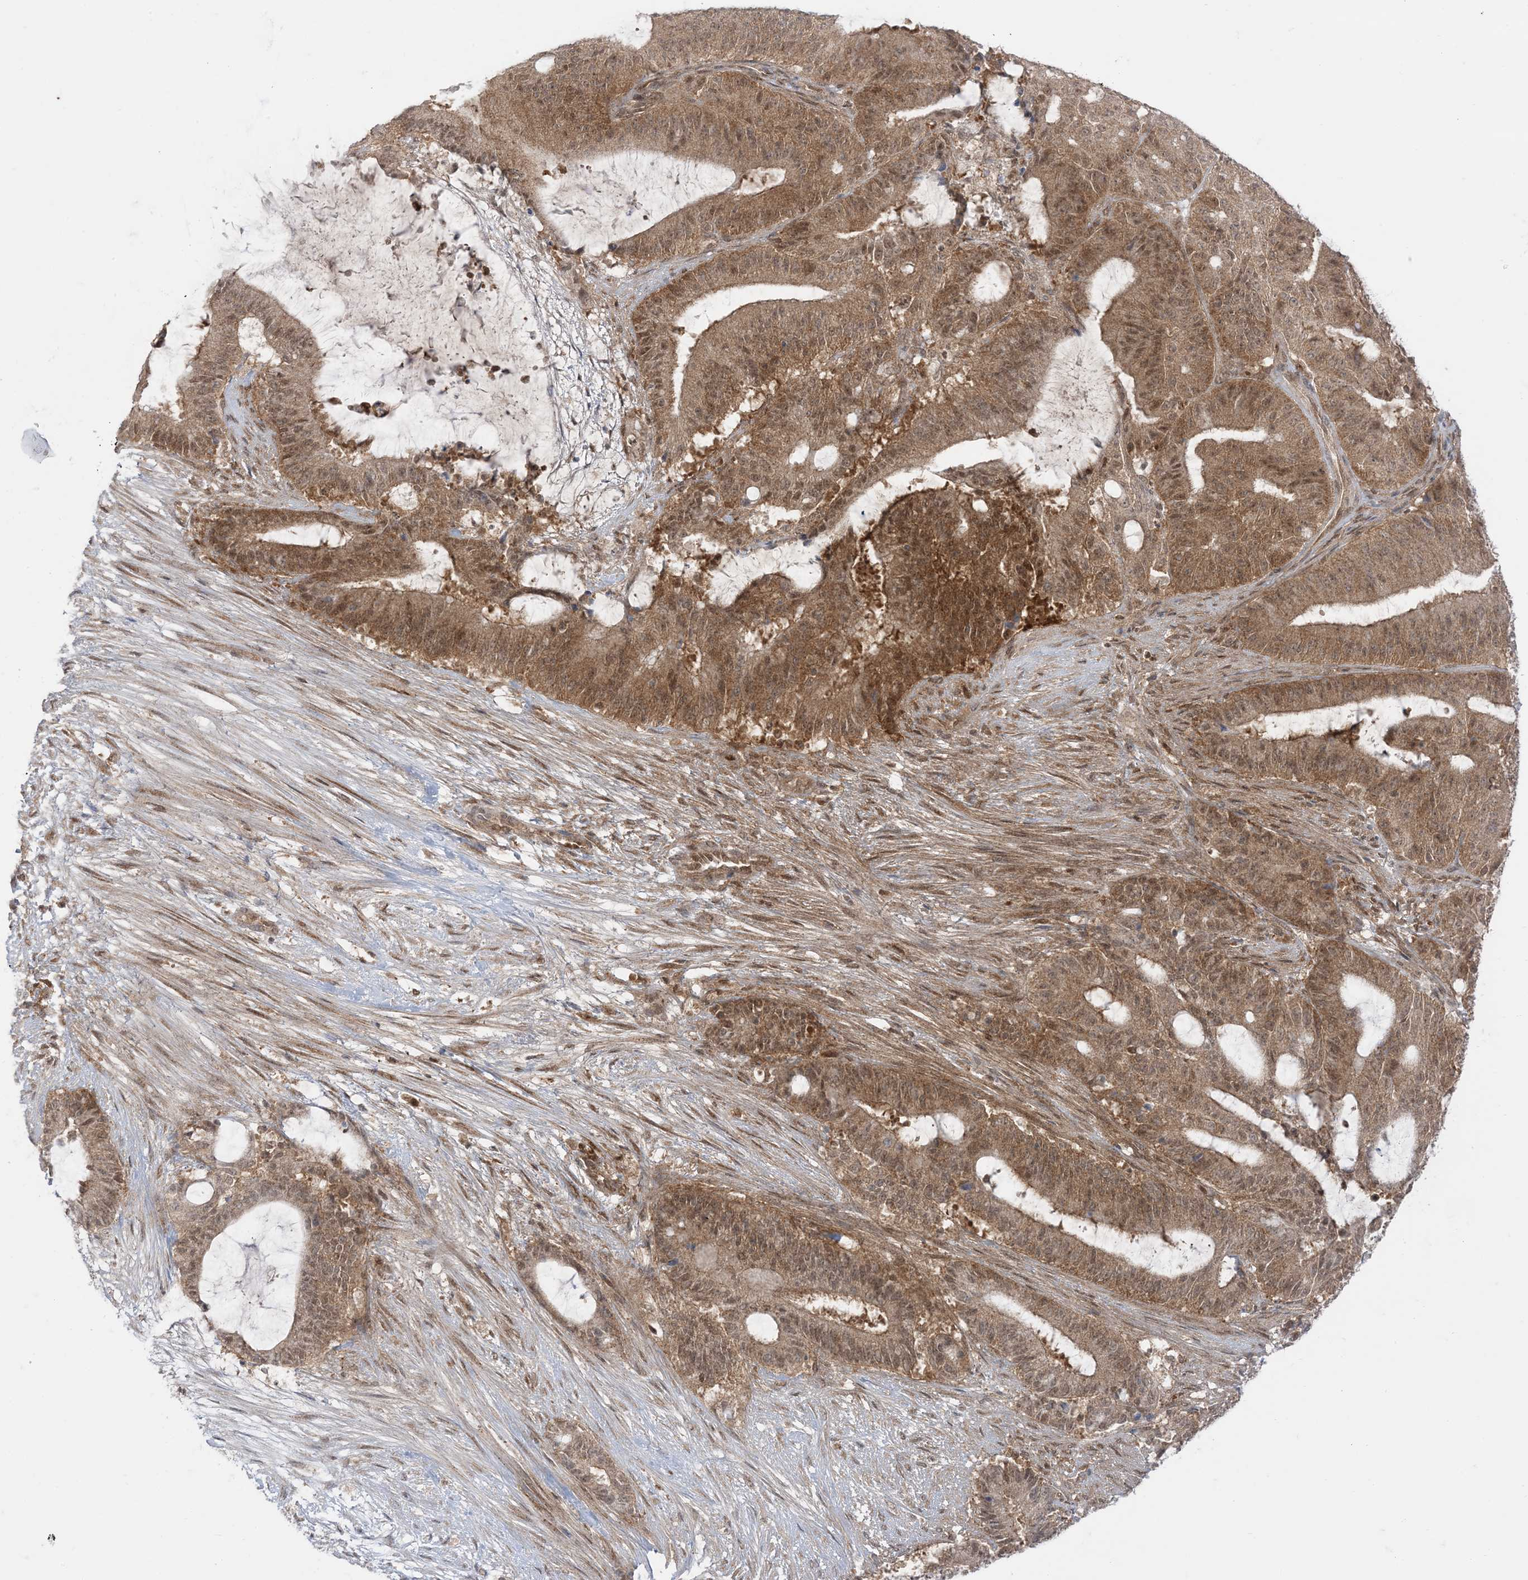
{"staining": {"intensity": "moderate", "quantity": ">75%", "location": "cytoplasmic/membranous,nuclear"}, "tissue": "liver cancer", "cell_type": "Tumor cells", "image_type": "cancer", "snomed": [{"axis": "morphology", "description": "Normal tissue, NOS"}, {"axis": "morphology", "description": "Cholangiocarcinoma"}, {"axis": "topography", "description": "Liver"}, {"axis": "topography", "description": "Peripheral nerve tissue"}], "caption": "A medium amount of moderate cytoplasmic/membranous and nuclear staining is identified in approximately >75% of tumor cells in liver cholangiocarcinoma tissue.", "gene": "PTPA", "patient": {"sex": "female", "age": 73}}